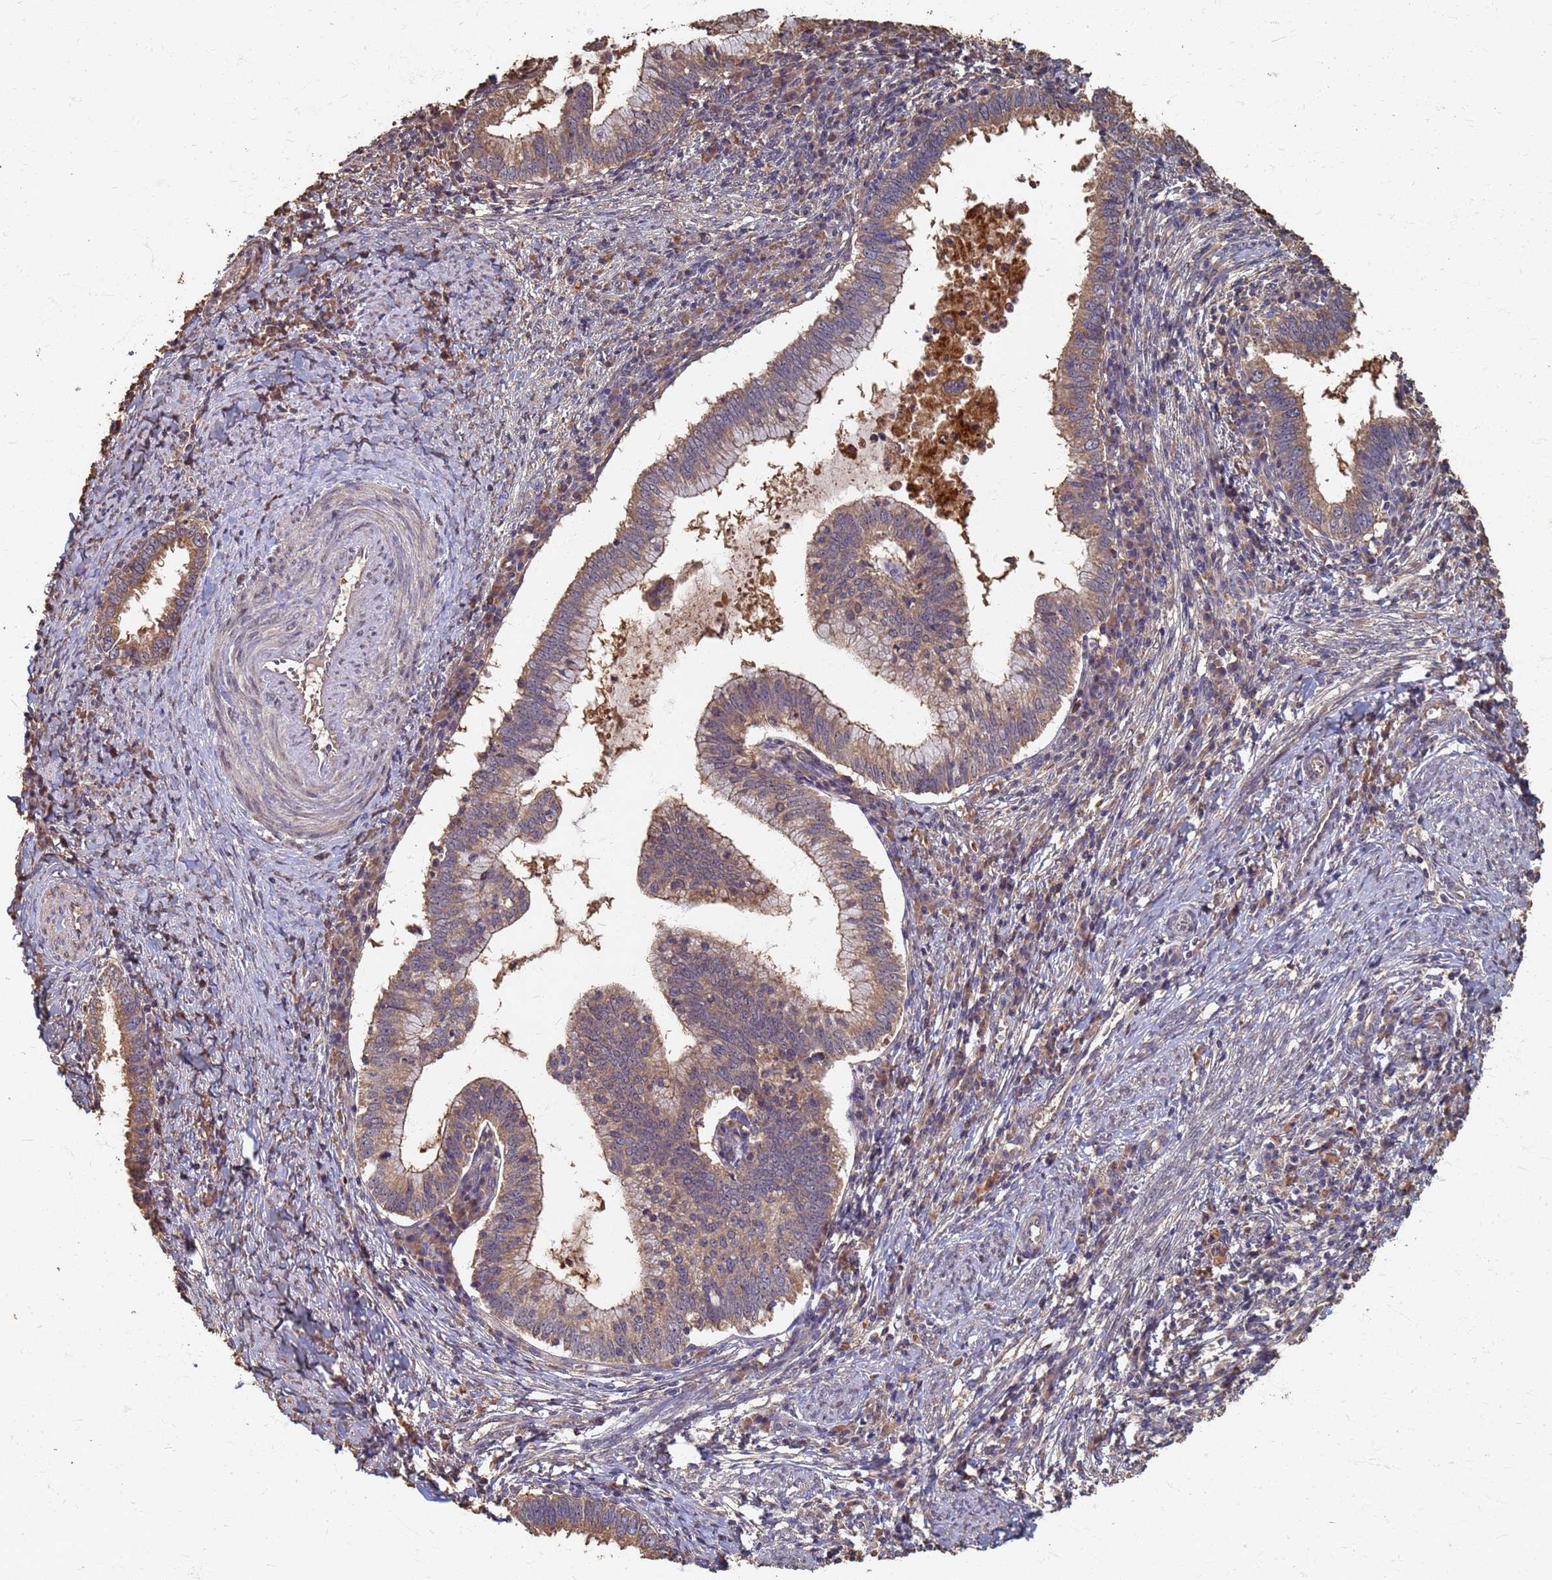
{"staining": {"intensity": "moderate", "quantity": ">75%", "location": "cytoplasmic/membranous"}, "tissue": "cervical cancer", "cell_type": "Tumor cells", "image_type": "cancer", "snomed": [{"axis": "morphology", "description": "Adenocarcinoma, NOS"}, {"axis": "topography", "description": "Cervix"}], "caption": "Cervical cancer stained for a protein exhibits moderate cytoplasmic/membranous positivity in tumor cells. The protein is stained brown, and the nuclei are stained in blue (DAB (3,3'-diaminobenzidine) IHC with brightfield microscopy, high magnification).", "gene": "DPH5", "patient": {"sex": "female", "age": 36}}